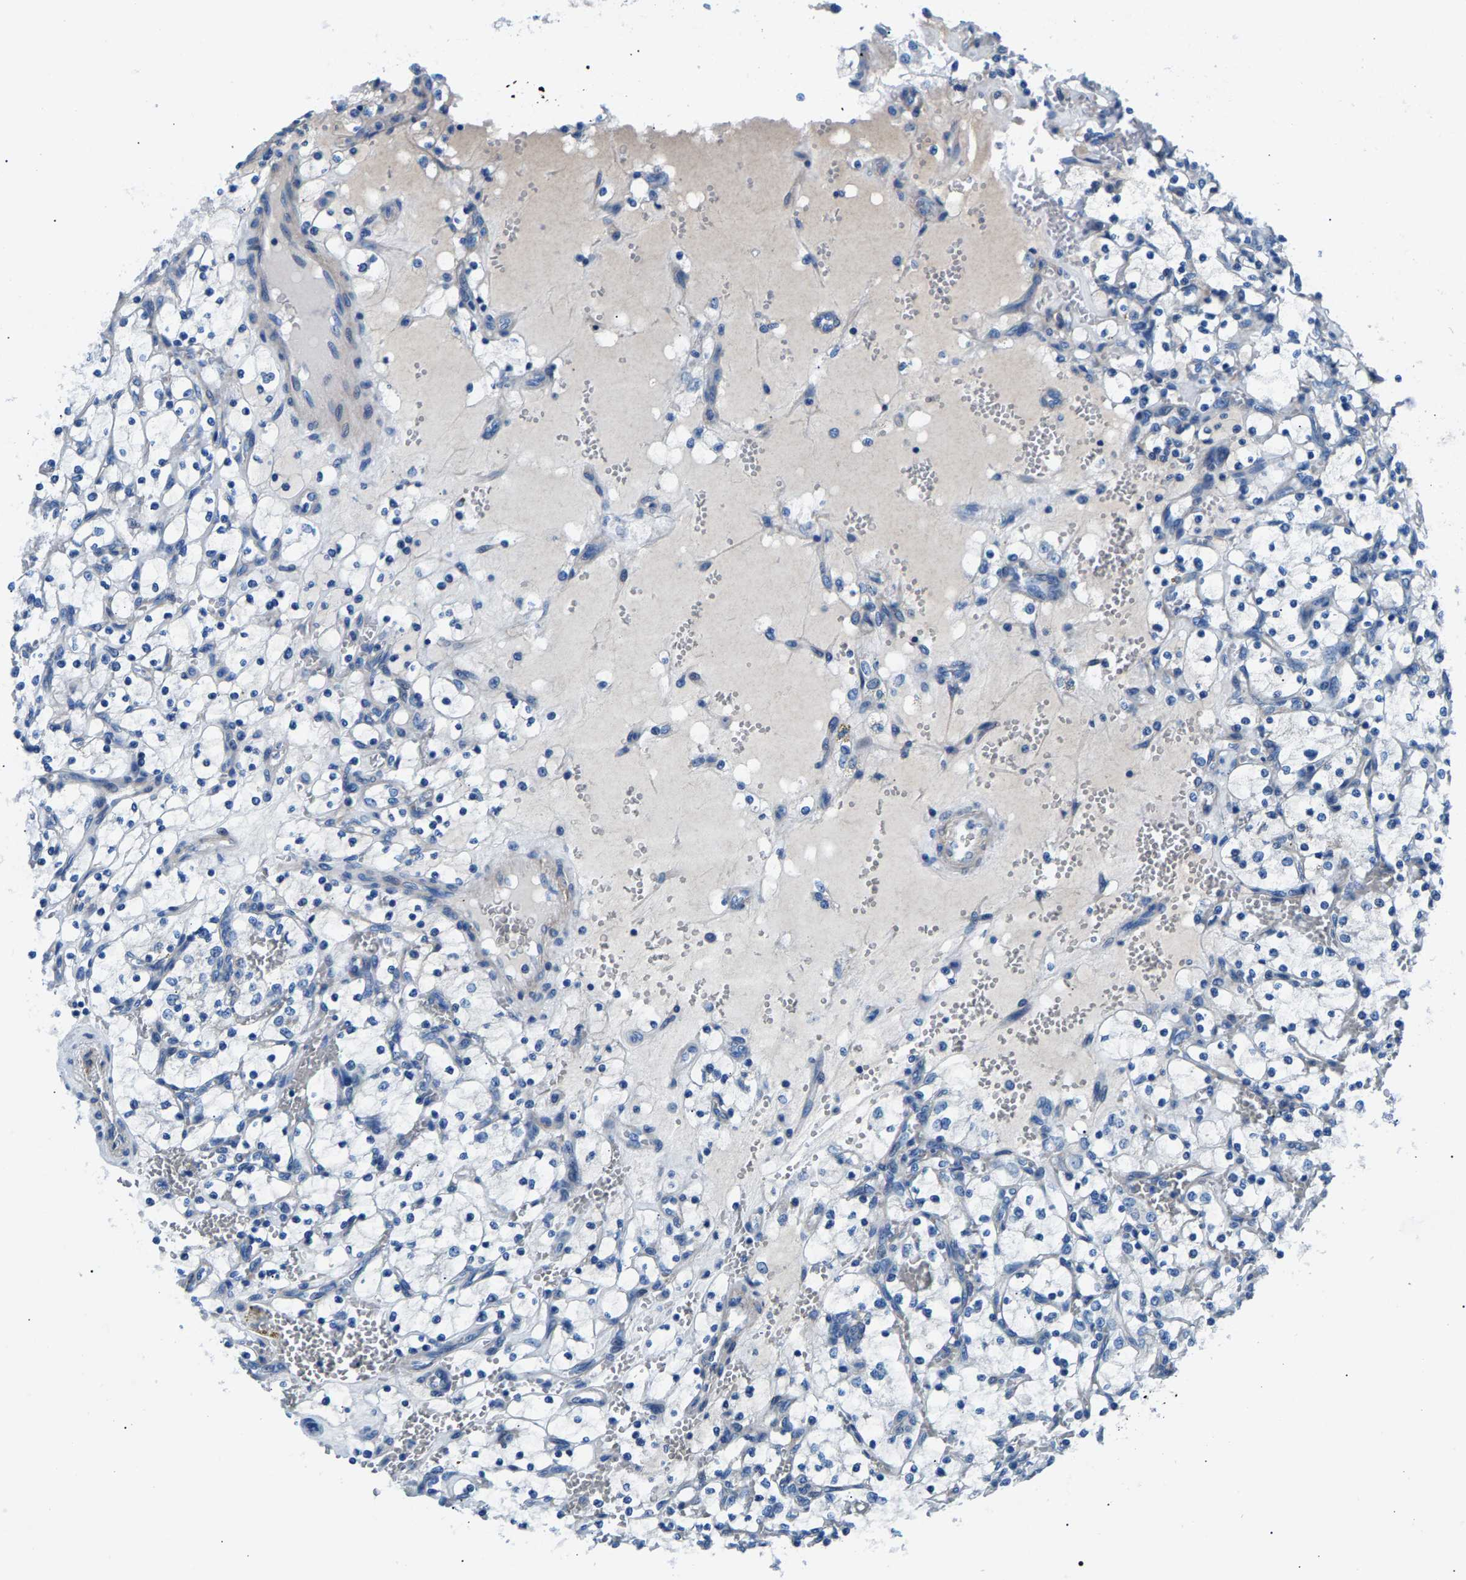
{"staining": {"intensity": "negative", "quantity": "none", "location": "none"}, "tissue": "renal cancer", "cell_type": "Tumor cells", "image_type": "cancer", "snomed": [{"axis": "morphology", "description": "Adenocarcinoma, NOS"}, {"axis": "topography", "description": "Kidney"}], "caption": "A micrograph of renal adenocarcinoma stained for a protein displays no brown staining in tumor cells.", "gene": "CDRT4", "patient": {"sex": "female", "age": 69}}